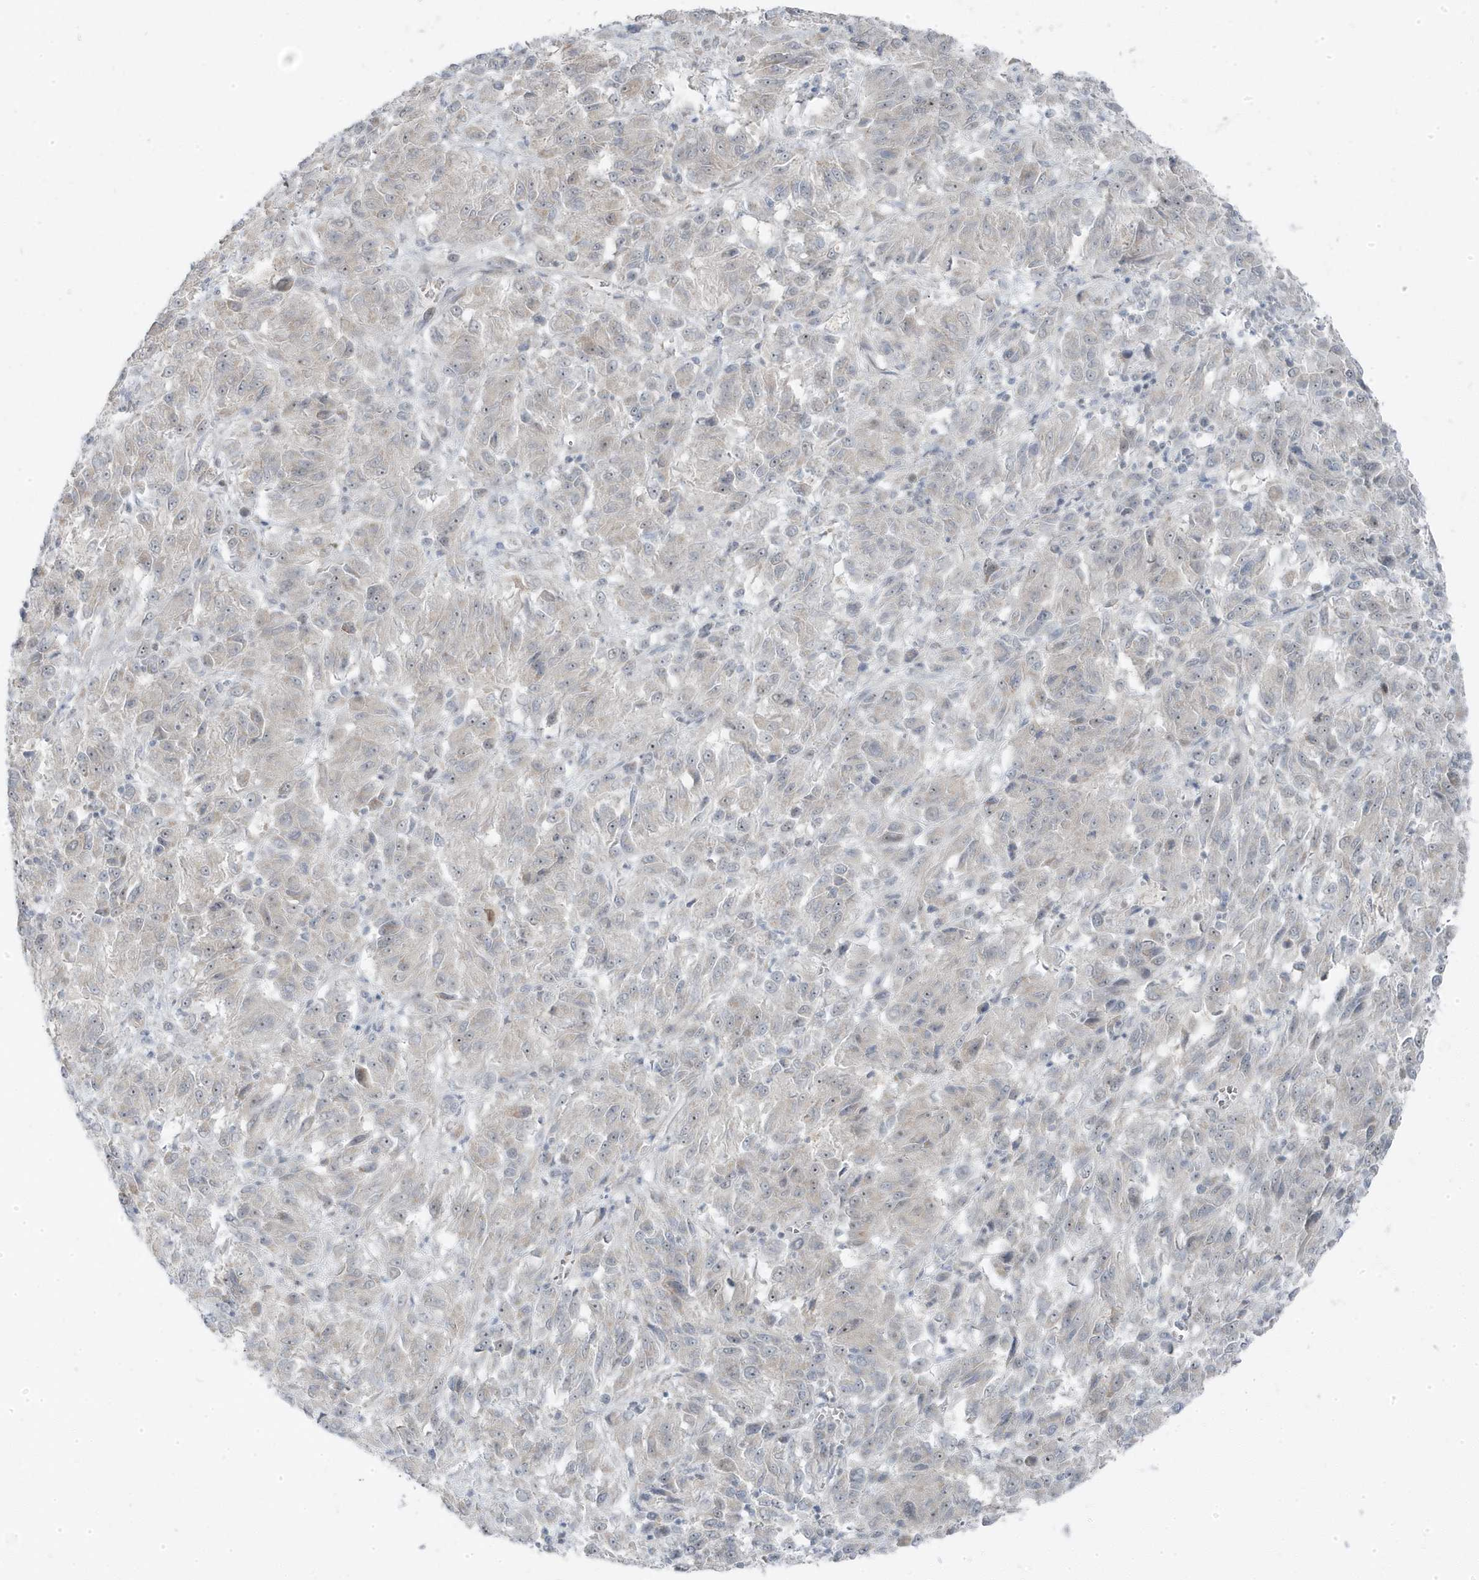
{"staining": {"intensity": "negative", "quantity": "none", "location": "none"}, "tissue": "melanoma", "cell_type": "Tumor cells", "image_type": "cancer", "snomed": [{"axis": "morphology", "description": "Malignant melanoma, Metastatic site"}, {"axis": "topography", "description": "Lung"}], "caption": "This is an IHC photomicrograph of human melanoma. There is no staining in tumor cells.", "gene": "TSEN15", "patient": {"sex": "male", "age": 64}}